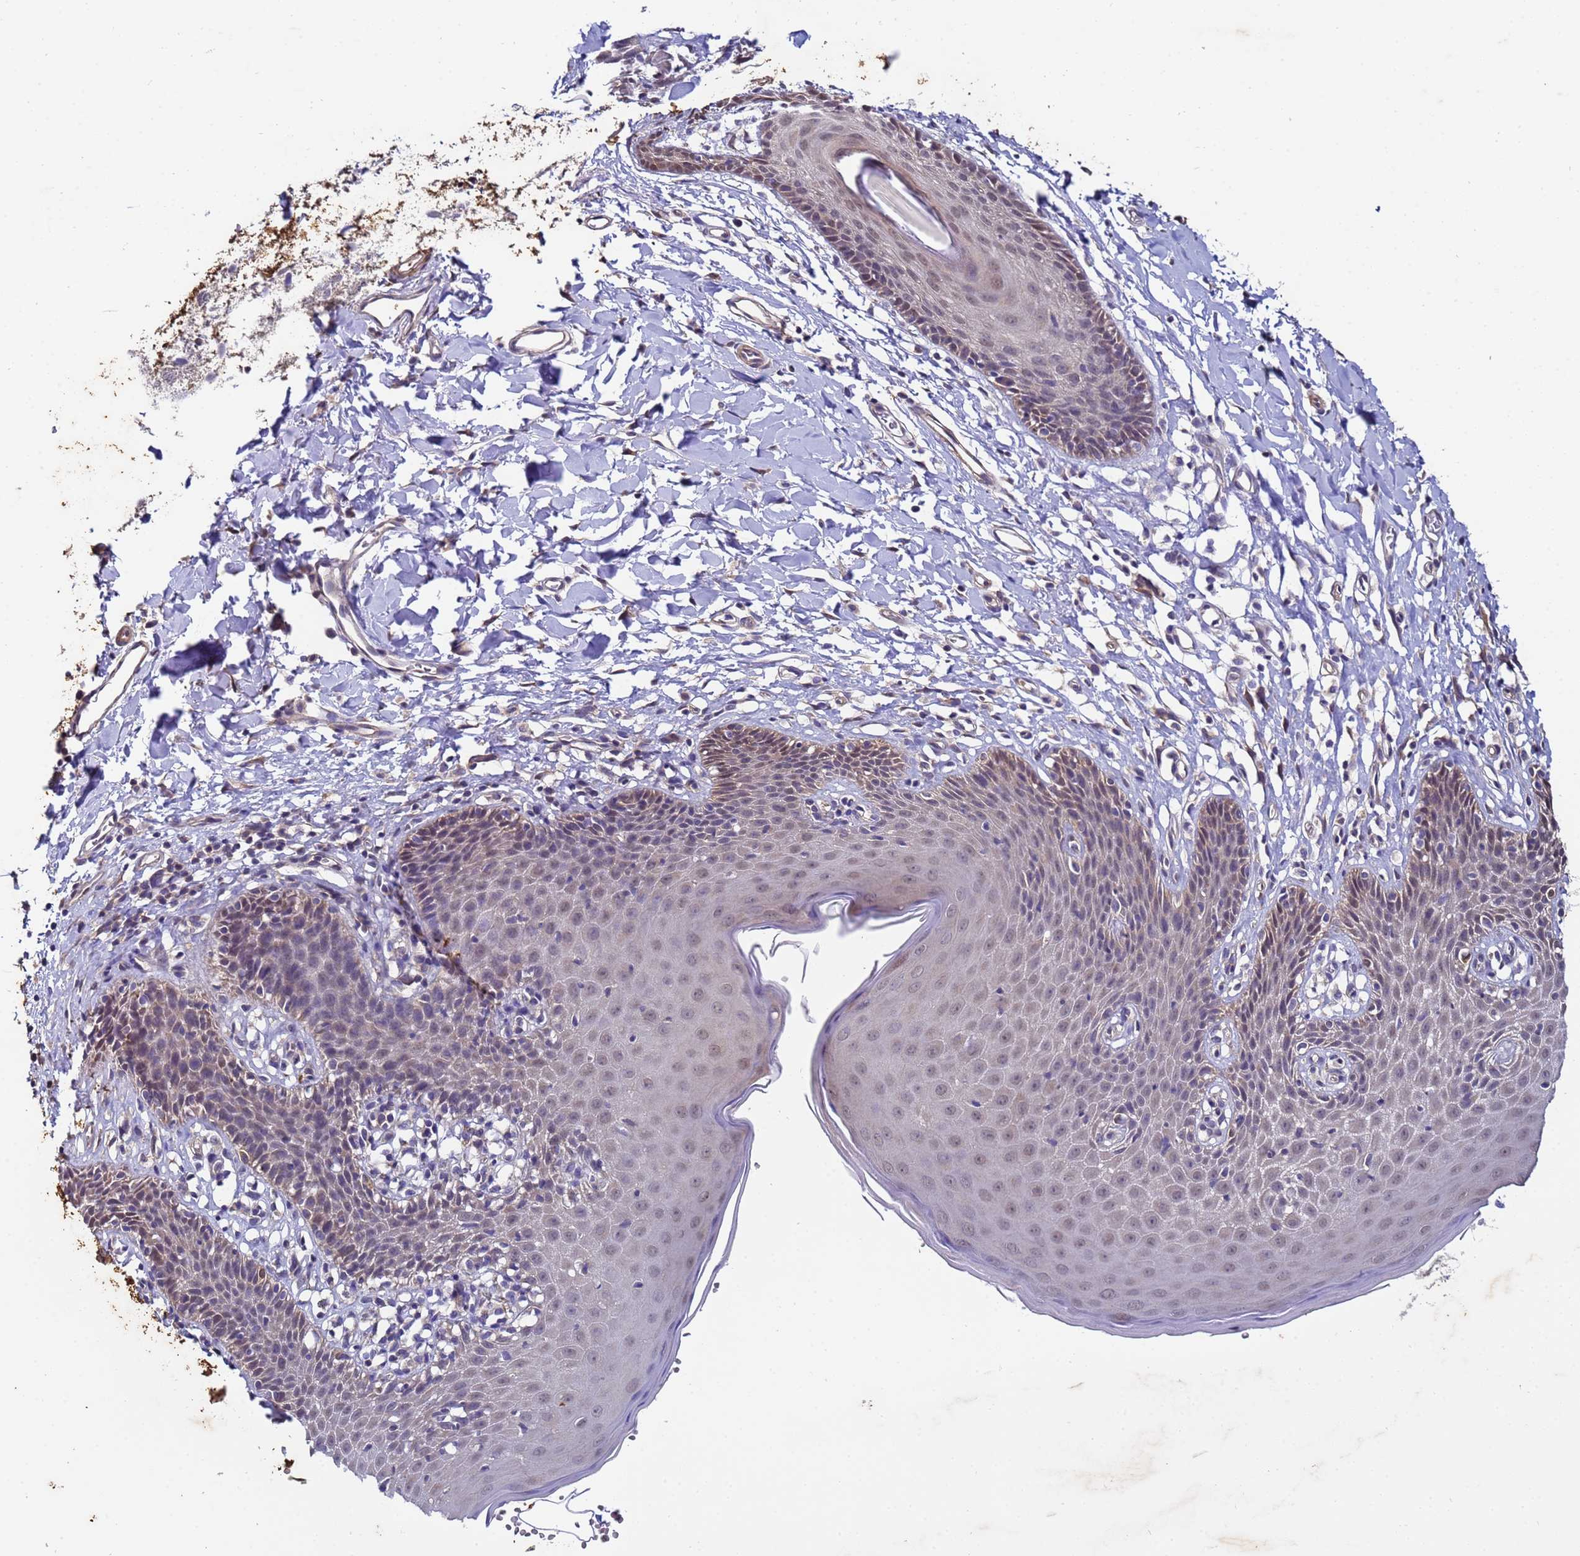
{"staining": {"intensity": "weak", "quantity": "25%-75%", "location": "cytoplasmic/membranous,nuclear"}, "tissue": "skin", "cell_type": "Epidermal cells", "image_type": "normal", "snomed": [{"axis": "morphology", "description": "Normal tissue, NOS"}, {"axis": "topography", "description": "Vulva"}], "caption": "Immunohistochemical staining of normal human skin demonstrates 25%-75% levels of weak cytoplasmic/membranous,nuclear protein expression in approximately 25%-75% of epidermal cells. The staining is performed using DAB (3,3'-diaminobenzidine) brown chromogen to label protein expression. The nuclei are counter-stained blue using hematoxylin.", "gene": "NAXE", "patient": {"sex": "female", "age": 68}}